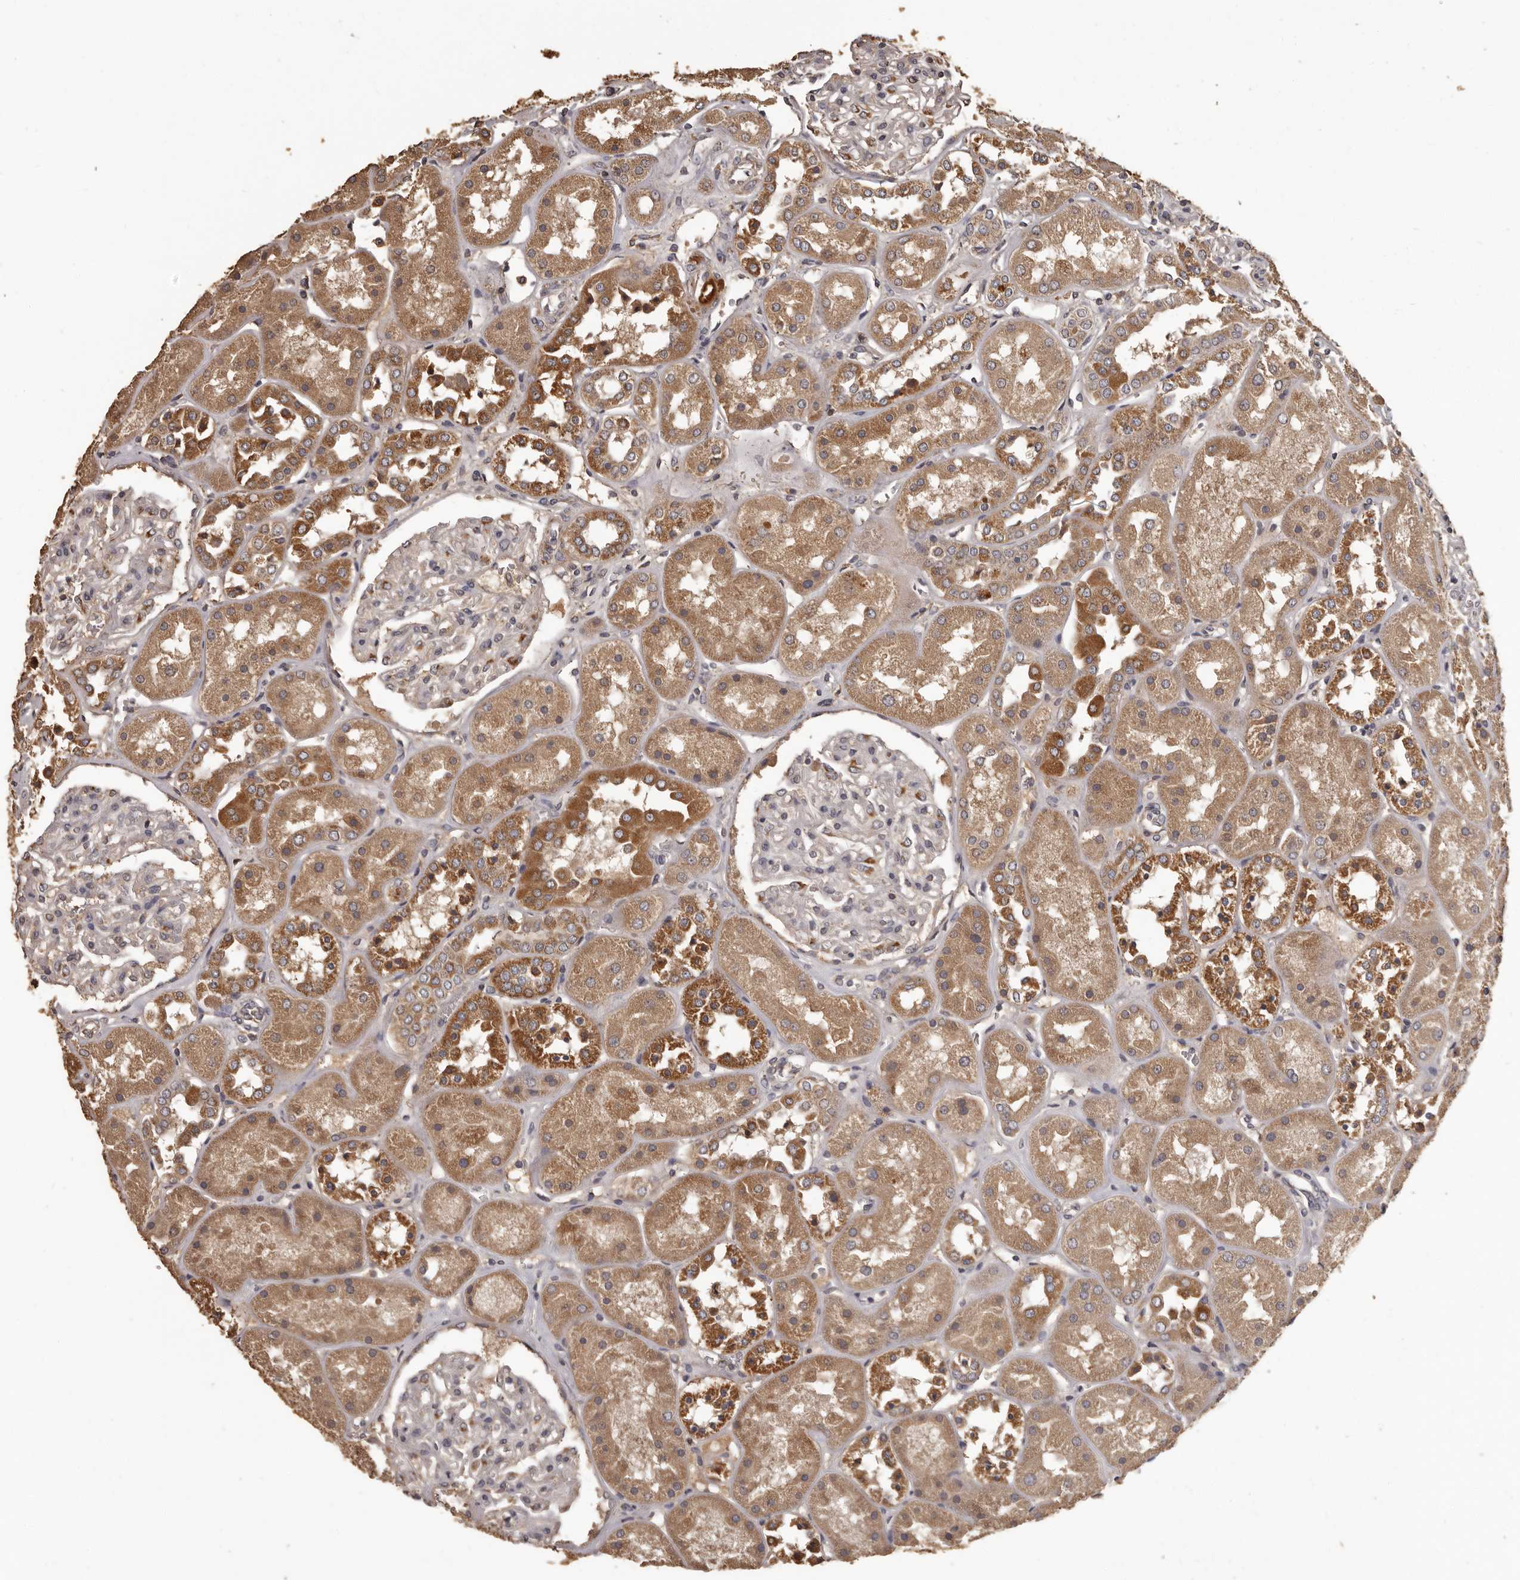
{"staining": {"intensity": "moderate", "quantity": "<25%", "location": "cytoplasmic/membranous"}, "tissue": "kidney", "cell_type": "Cells in glomeruli", "image_type": "normal", "snomed": [{"axis": "morphology", "description": "Normal tissue, NOS"}, {"axis": "topography", "description": "Kidney"}], "caption": "IHC staining of unremarkable kidney, which reveals low levels of moderate cytoplasmic/membranous expression in approximately <25% of cells in glomeruli indicating moderate cytoplasmic/membranous protein expression. The staining was performed using DAB (brown) for protein detection and nuclei were counterstained in hematoxylin (blue).", "gene": "MGAT5", "patient": {"sex": "male", "age": 70}}